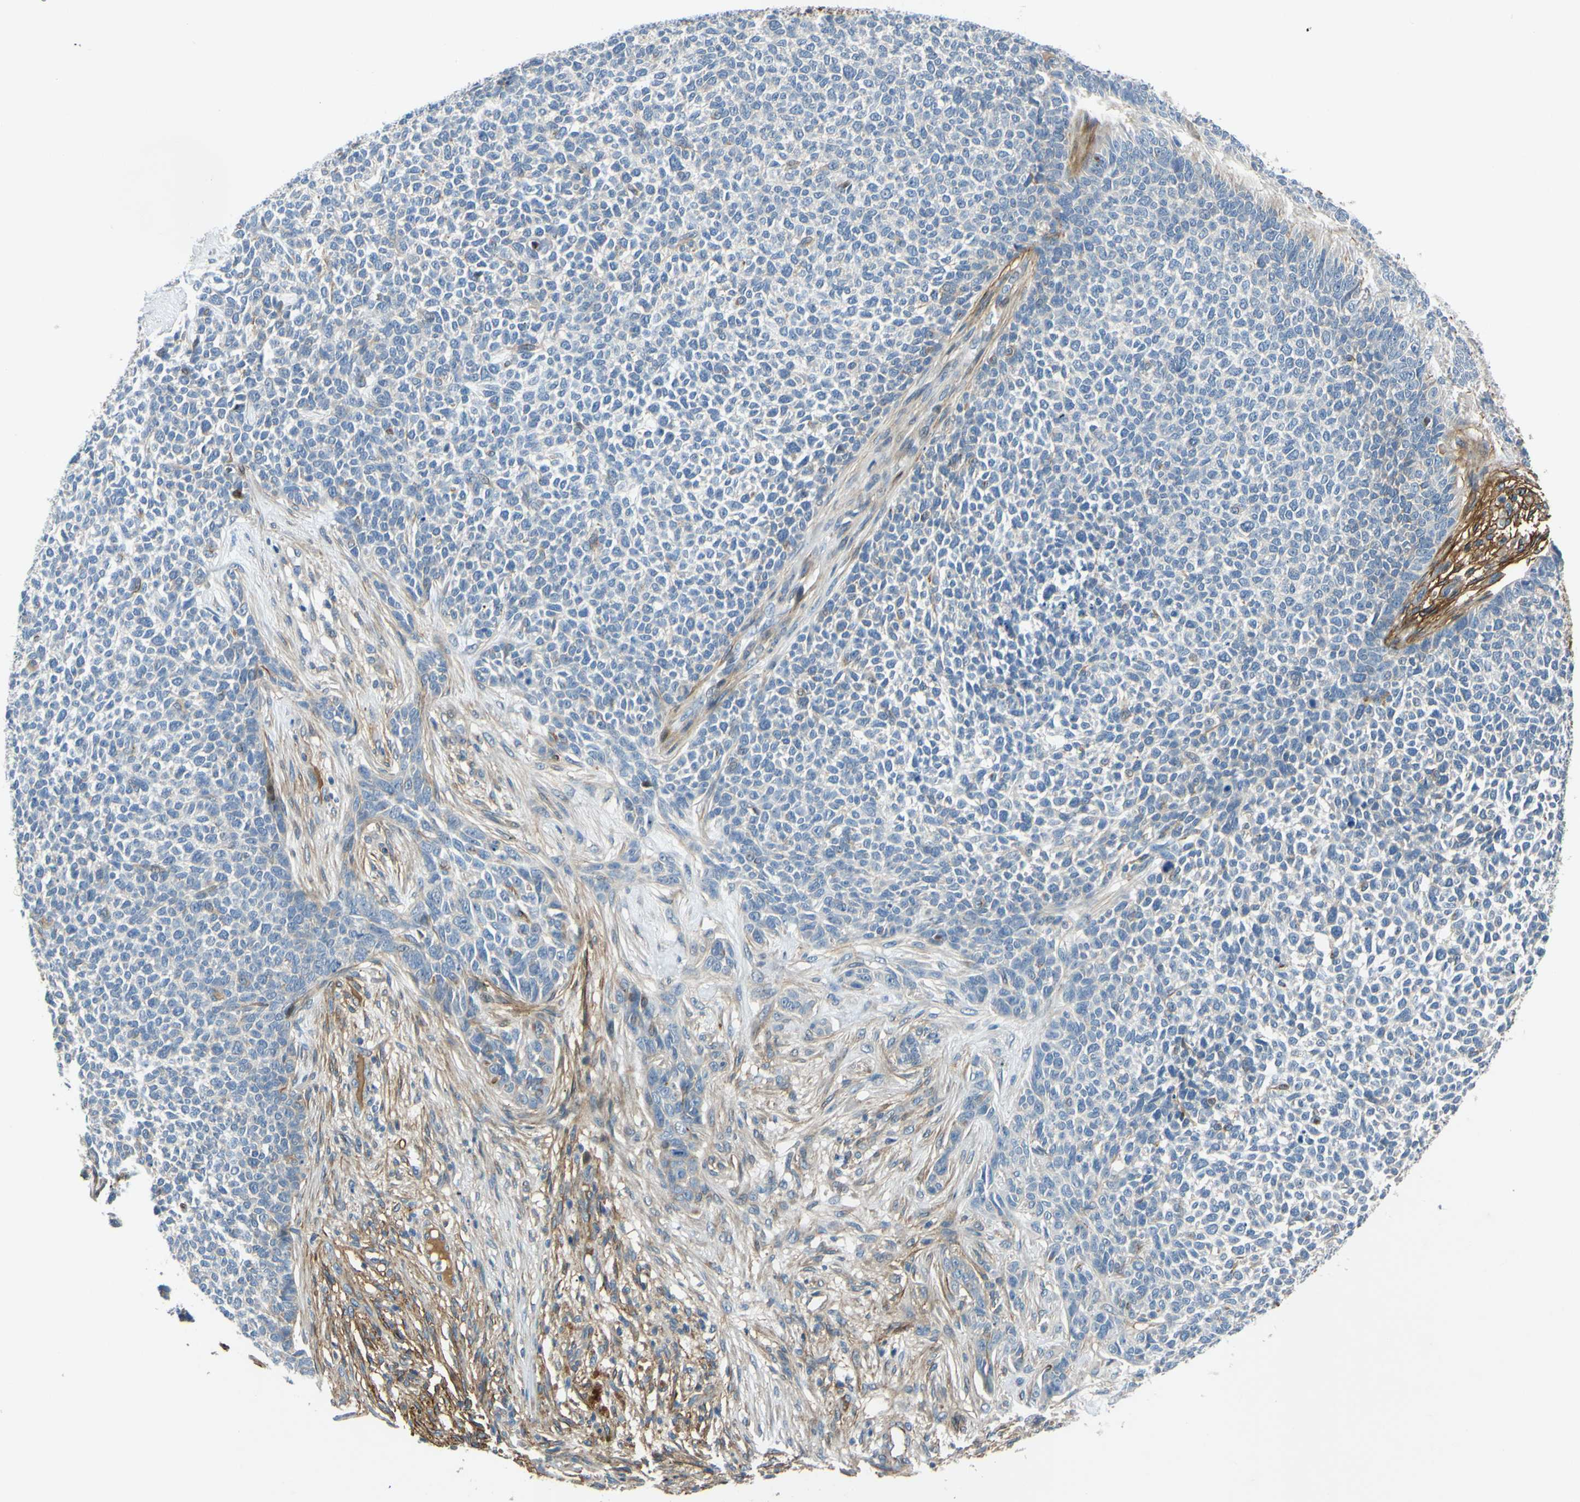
{"staining": {"intensity": "weak", "quantity": ">75%", "location": "cytoplasmic/membranous"}, "tissue": "skin cancer", "cell_type": "Tumor cells", "image_type": "cancer", "snomed": [{"axis": "morphology", "description": "Basal cell carcinoma"}, {"axis": "topography", "description": "Skin"}], "caption": "A brown stain shows weak cytoplasmic/membranous expression of a protein in human basal cell carcinoma (skin) tumor cells.", "gene": "ARHGAP1", "patient": {"sex": "female", "age": 84}}